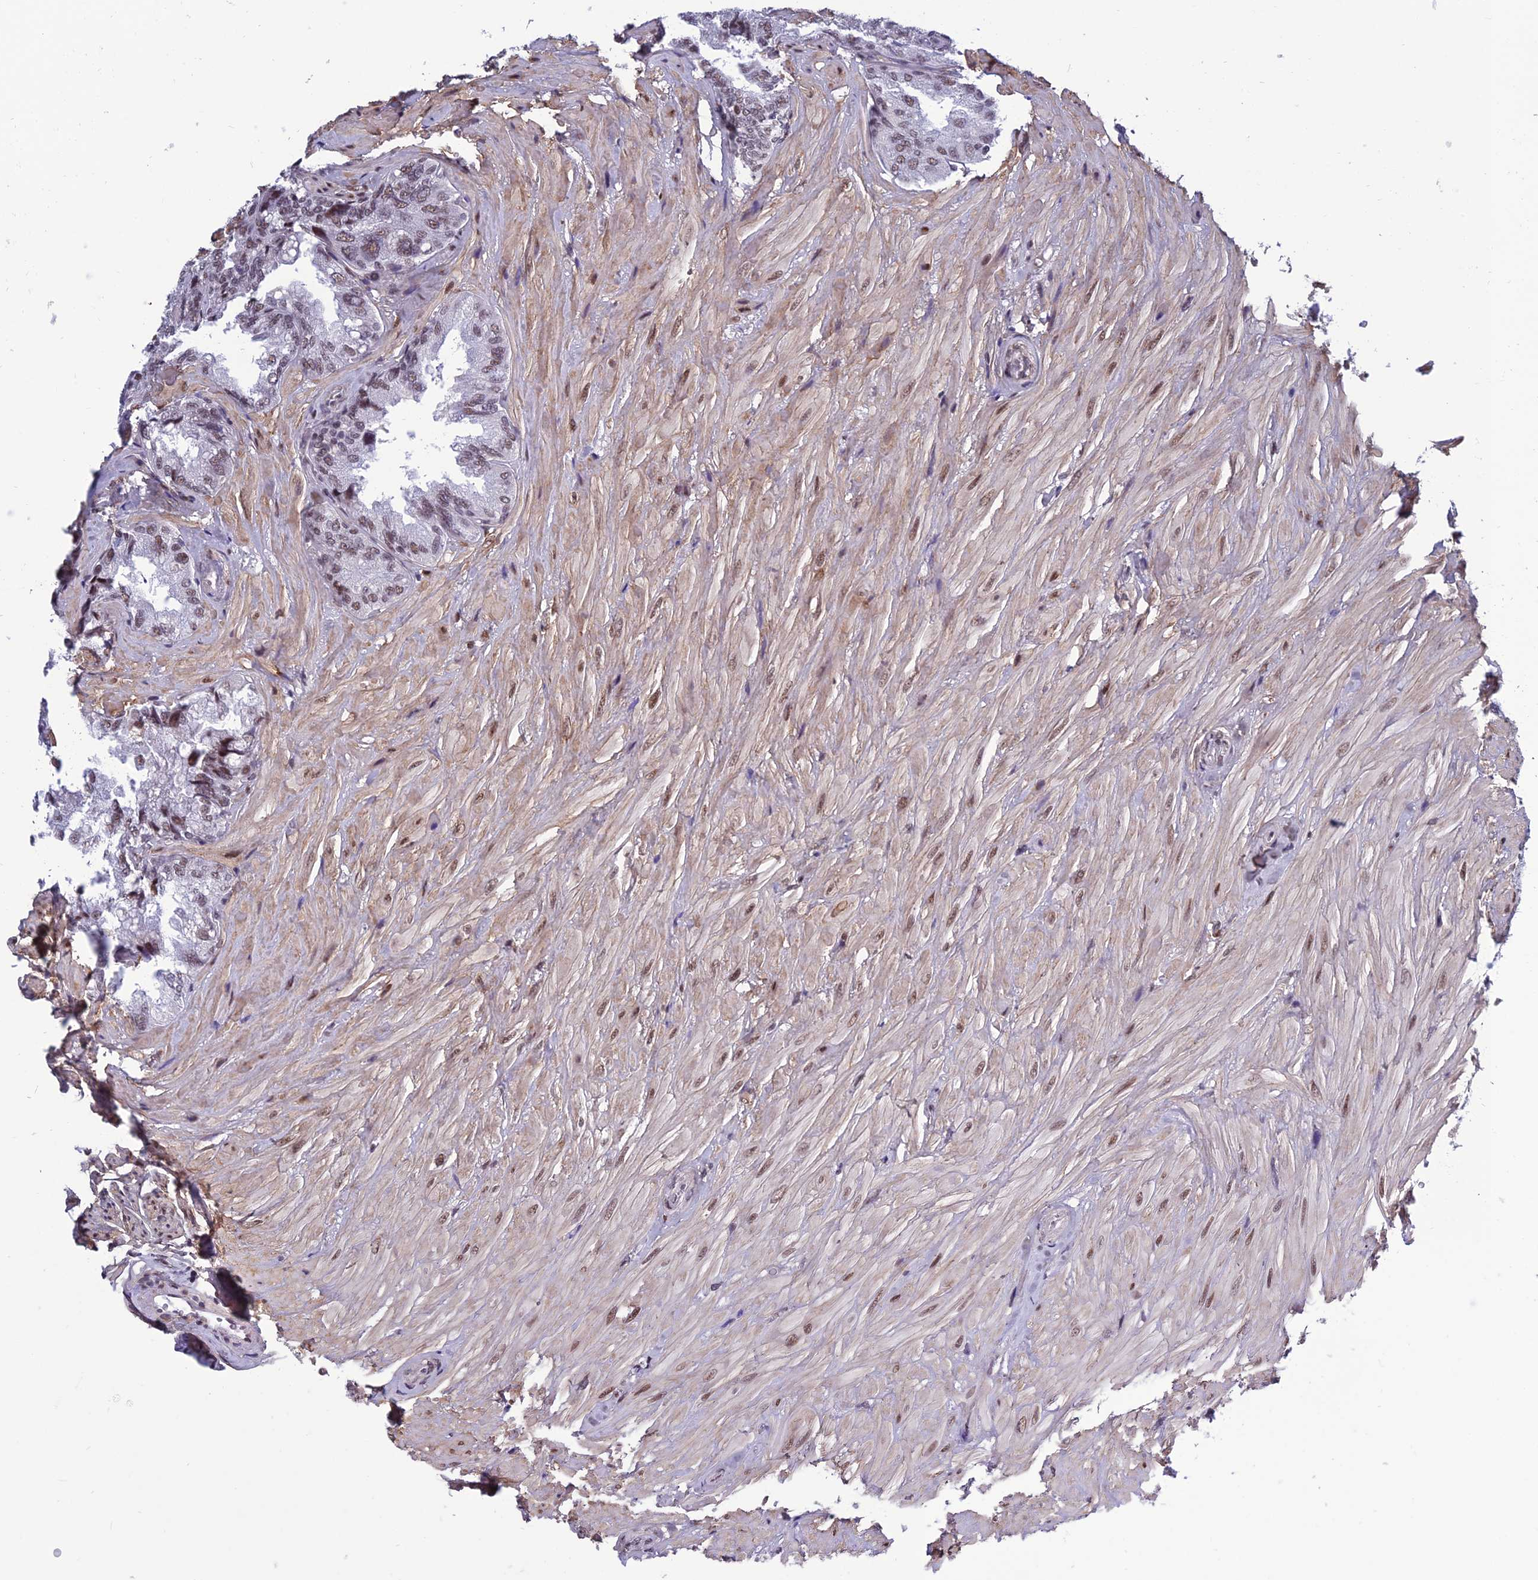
{"staining": {"intensity": "moderate", "quantity": ">75%", "location": "nuclear"}, "tissue": "seminal vesicle", "cell_type": "Glandular cells", "image_type": "normal", "snomed": [{"axis": "morphology", "description": "Normal tissue, NOS"}, {"axis": "topography", "description": "Prostate and seminal vesicle, NOS"}, {"axis": "topography", "description": "Prostate"}, {"axis": "topography", "description": "Seminal veicle"}], "caption": "This histopathology image exhibits immunohistochemistry (IHC) staining of unremarkable seminal vesicle, with medium moderate nuclear positivity in about >75% of glandular cells.", "gene": "RSRC1", "patient": {"sex": "male", "age": 67}}